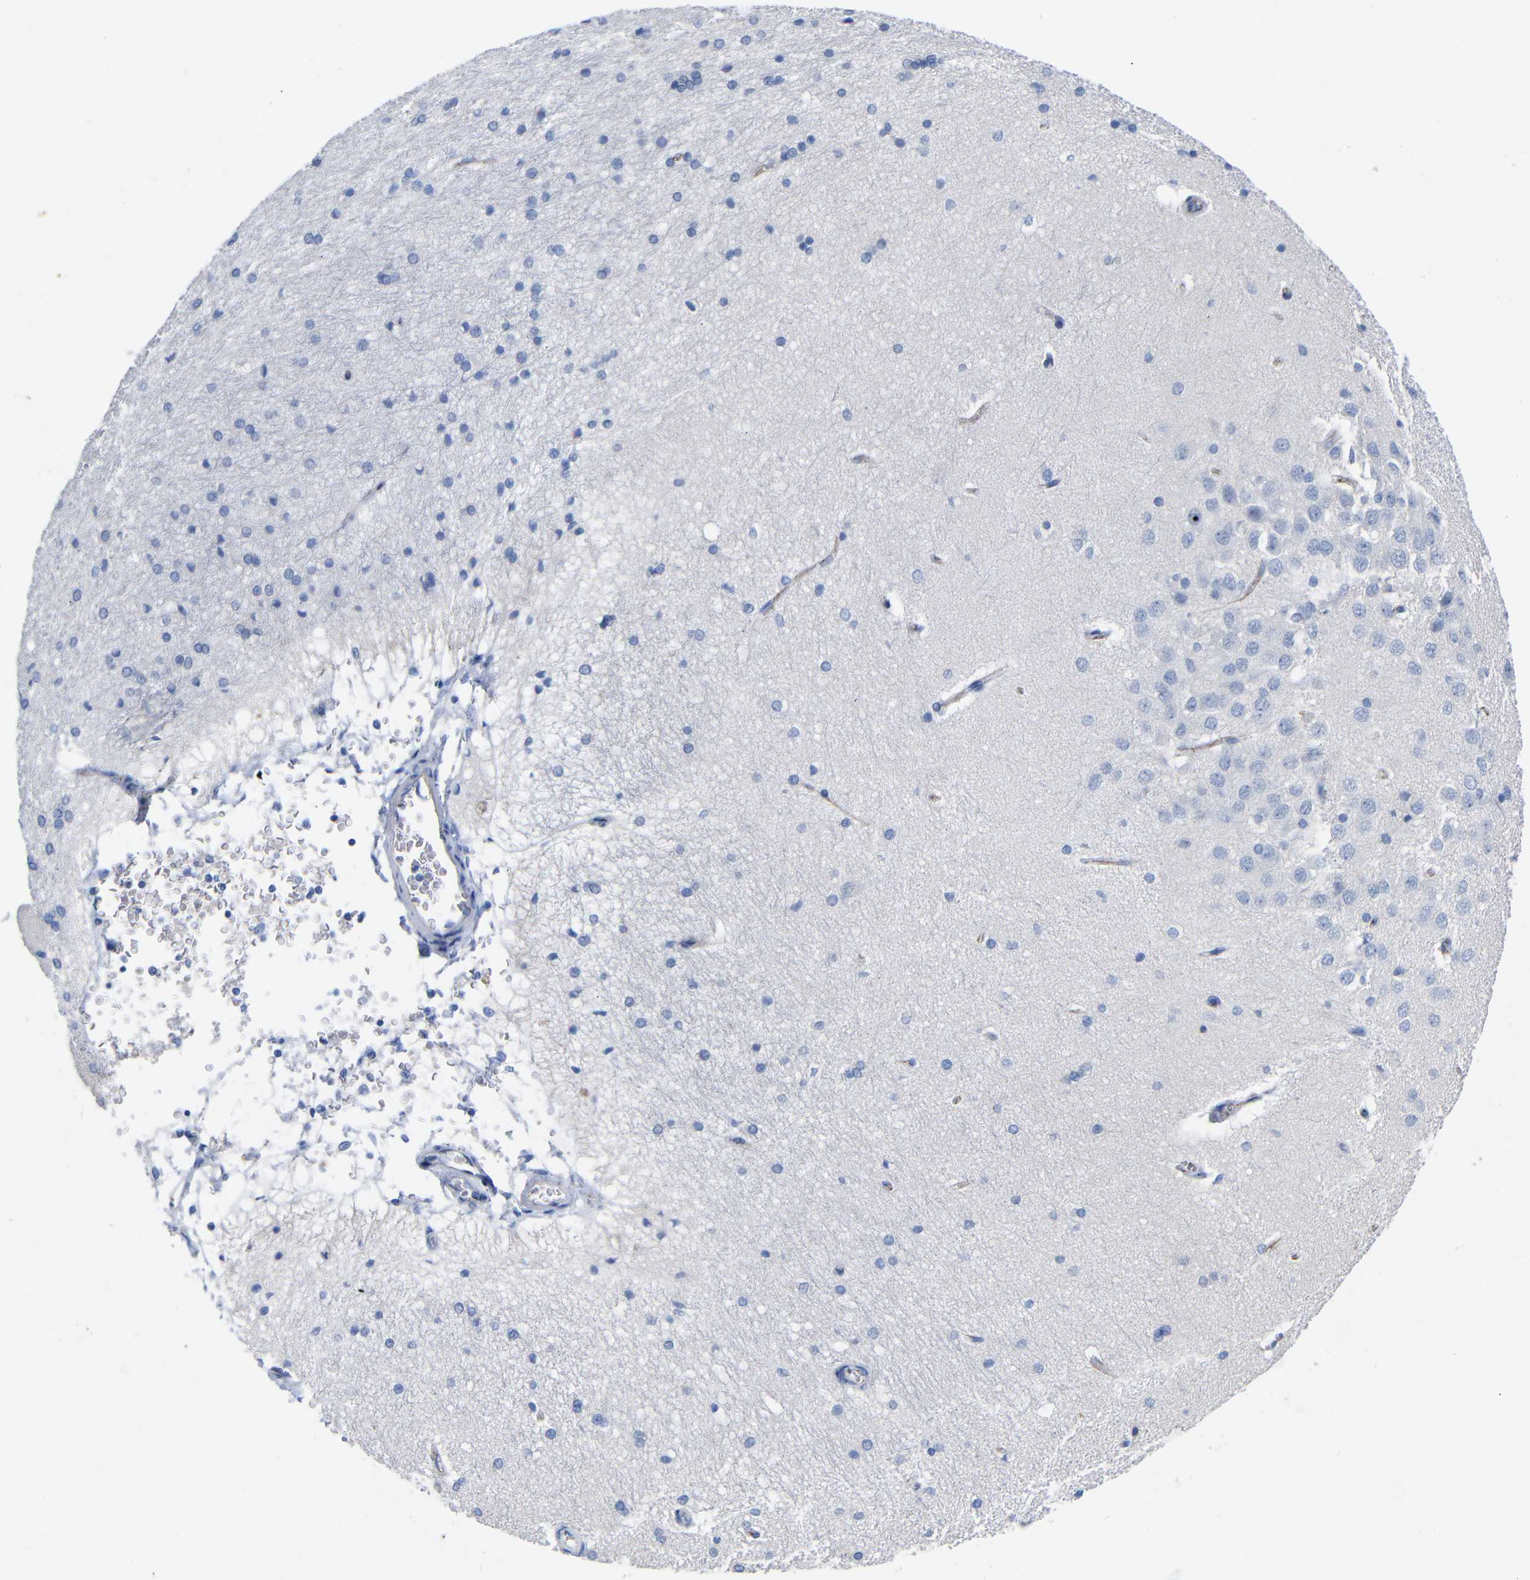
{"staining": {"intensity": "negative", "quantity": "none", "location": "none"}, "tissue": "hippocampus", "cell_type": "Glial cells", "image_type": "normal", "snomed": [{"axis": "morphology", "description": "Normal tissue, NOS"}, {"axis": "topography", "description": "Hippocampus"}], "caption": "Immunohistochemistry photomicrograph of benign human hippocampus stained for a protein (brown), which demonstrates no positivity in glial cells.", "gene": "CGNL1", "patient": {"sex": "female", "age": 19}}